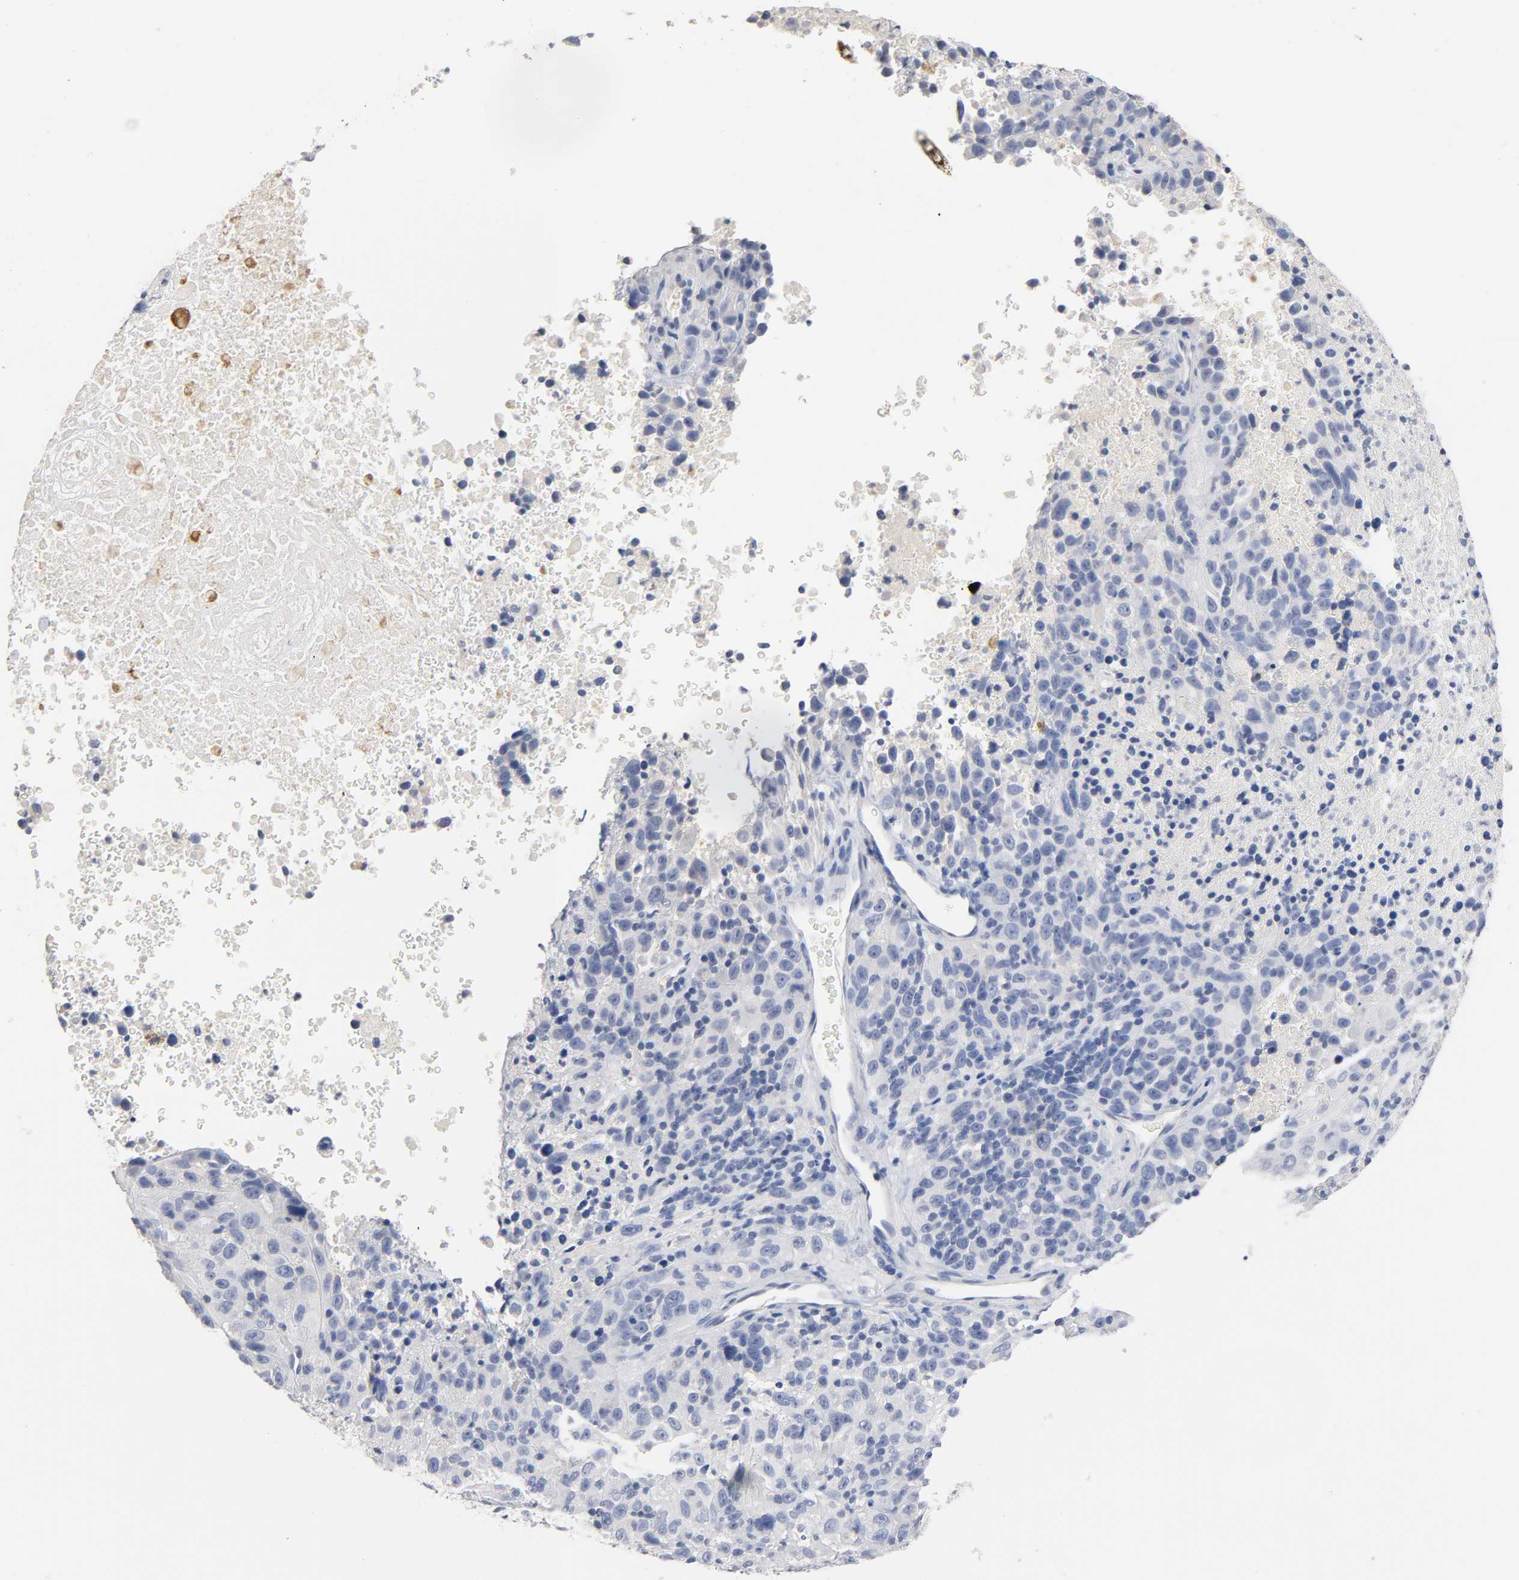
{"staining": {"intensity": "negative", "quantity": "none", "location": "none"}, "tissue": "melanoma", "cell_type": "Tumor cells", "image_type": "cancer", "snomed": [{"axis": "morphology", "description": "Malignant melanoma, Metastatic site"}, {"axis": "topography", "description": "Cerebral cortex"}], "caption": "Tumor cells are negative for protein expression in human melanoma. (IHC, brightfield microscopy, high magnification).", "gene": "ZCCHC13", "patient": {"sex": "female", "age": 52}}